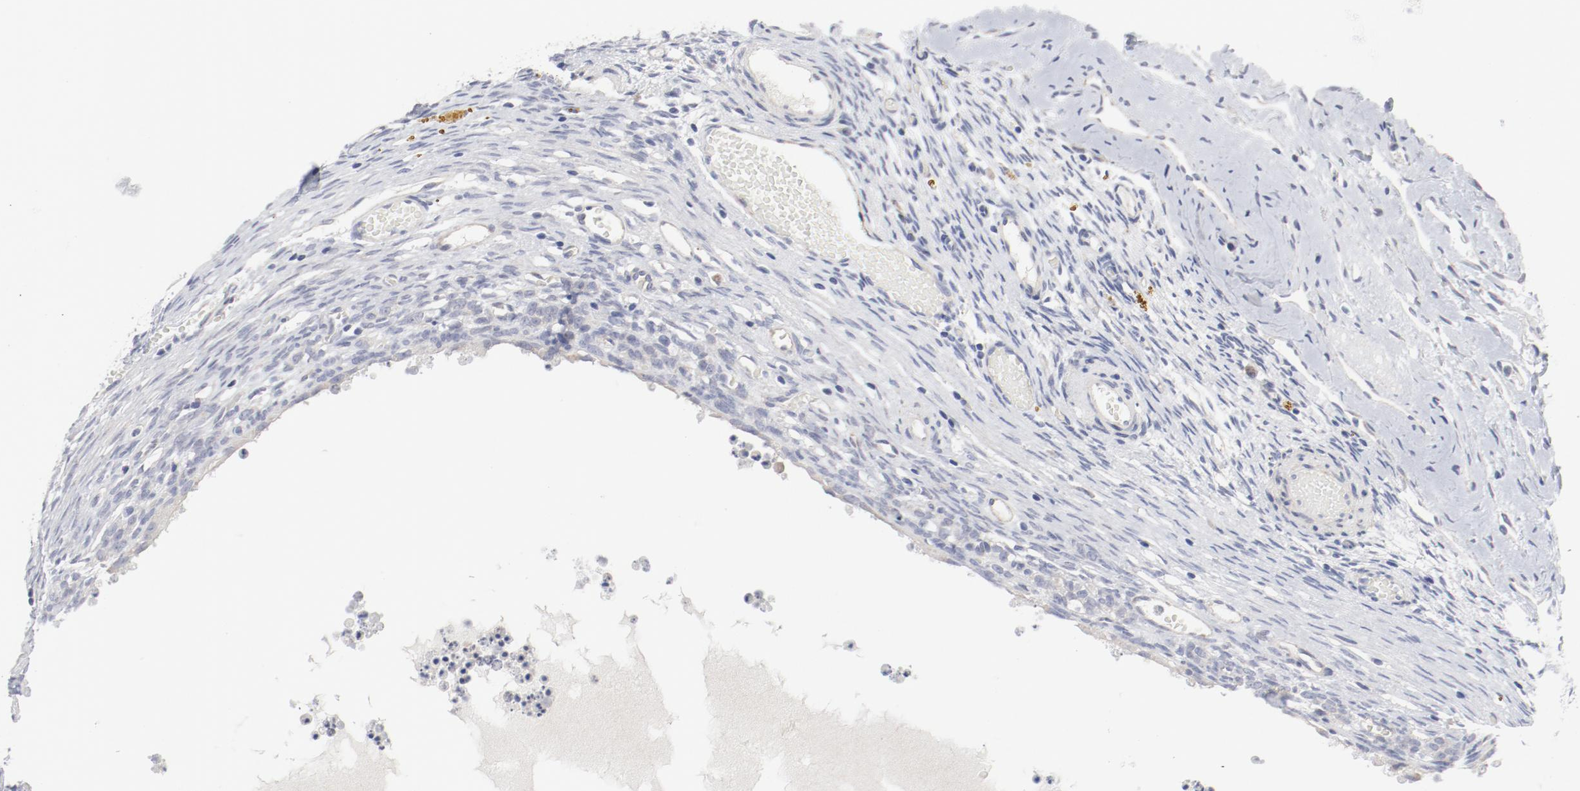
{"staining": {"intensity": "negative", "quantity": "none", "location": "none"}, "tissue": "ovary", "cell_type": "Ovarian stroma cells", "image_type": "normal", "snomed": [{"axis": "morphology", "description": "Normal tissue, NOS"}, {"axis": "topography", "description": "Ovary"}], "caption": "IHC of normal human ovary demonstrates no positivity in ovarian stroma cells.", "gene": "BAD", "patient": {"sex": "female", "age": 35}}